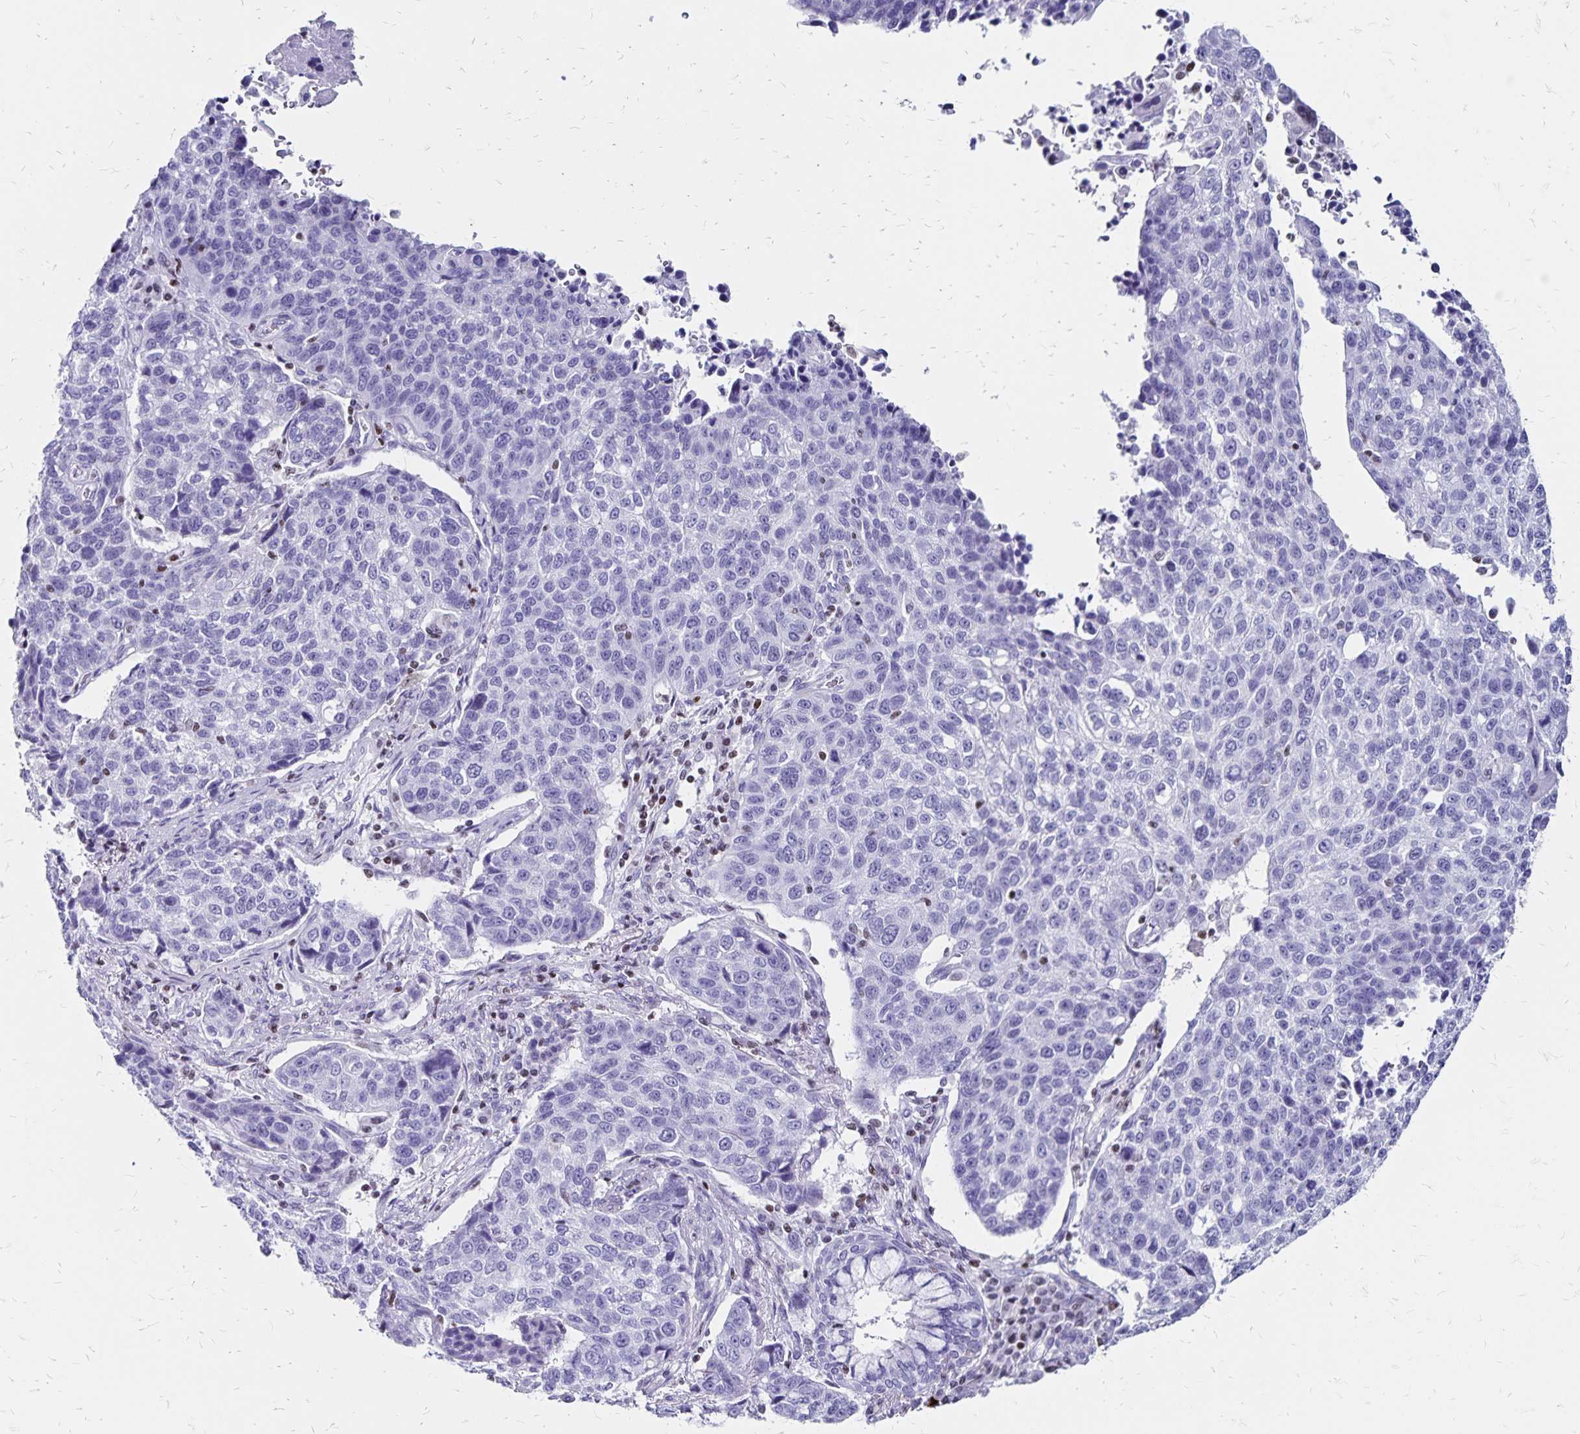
{"staining": {"intensity": "negative", "quantity": "none", "location": "none"}, "tissue": "lung cancer", "cell_type": "Tumor cells", "image_type": "cancer", "snomed": [{"axis": "morphology", "description": "Squamous cell carcinoma, NOS"}, {"axis": "topography", "description": "Lymph node"}, {"axis": "topography", "description": "Lung"}], "caption": "Lung squamous cell carcinoma was stained to show a protein in brown. There is no significant staining in tumor cells.", "gene": "IKZF1", "patient": {"sex": "male", "age": 61}}